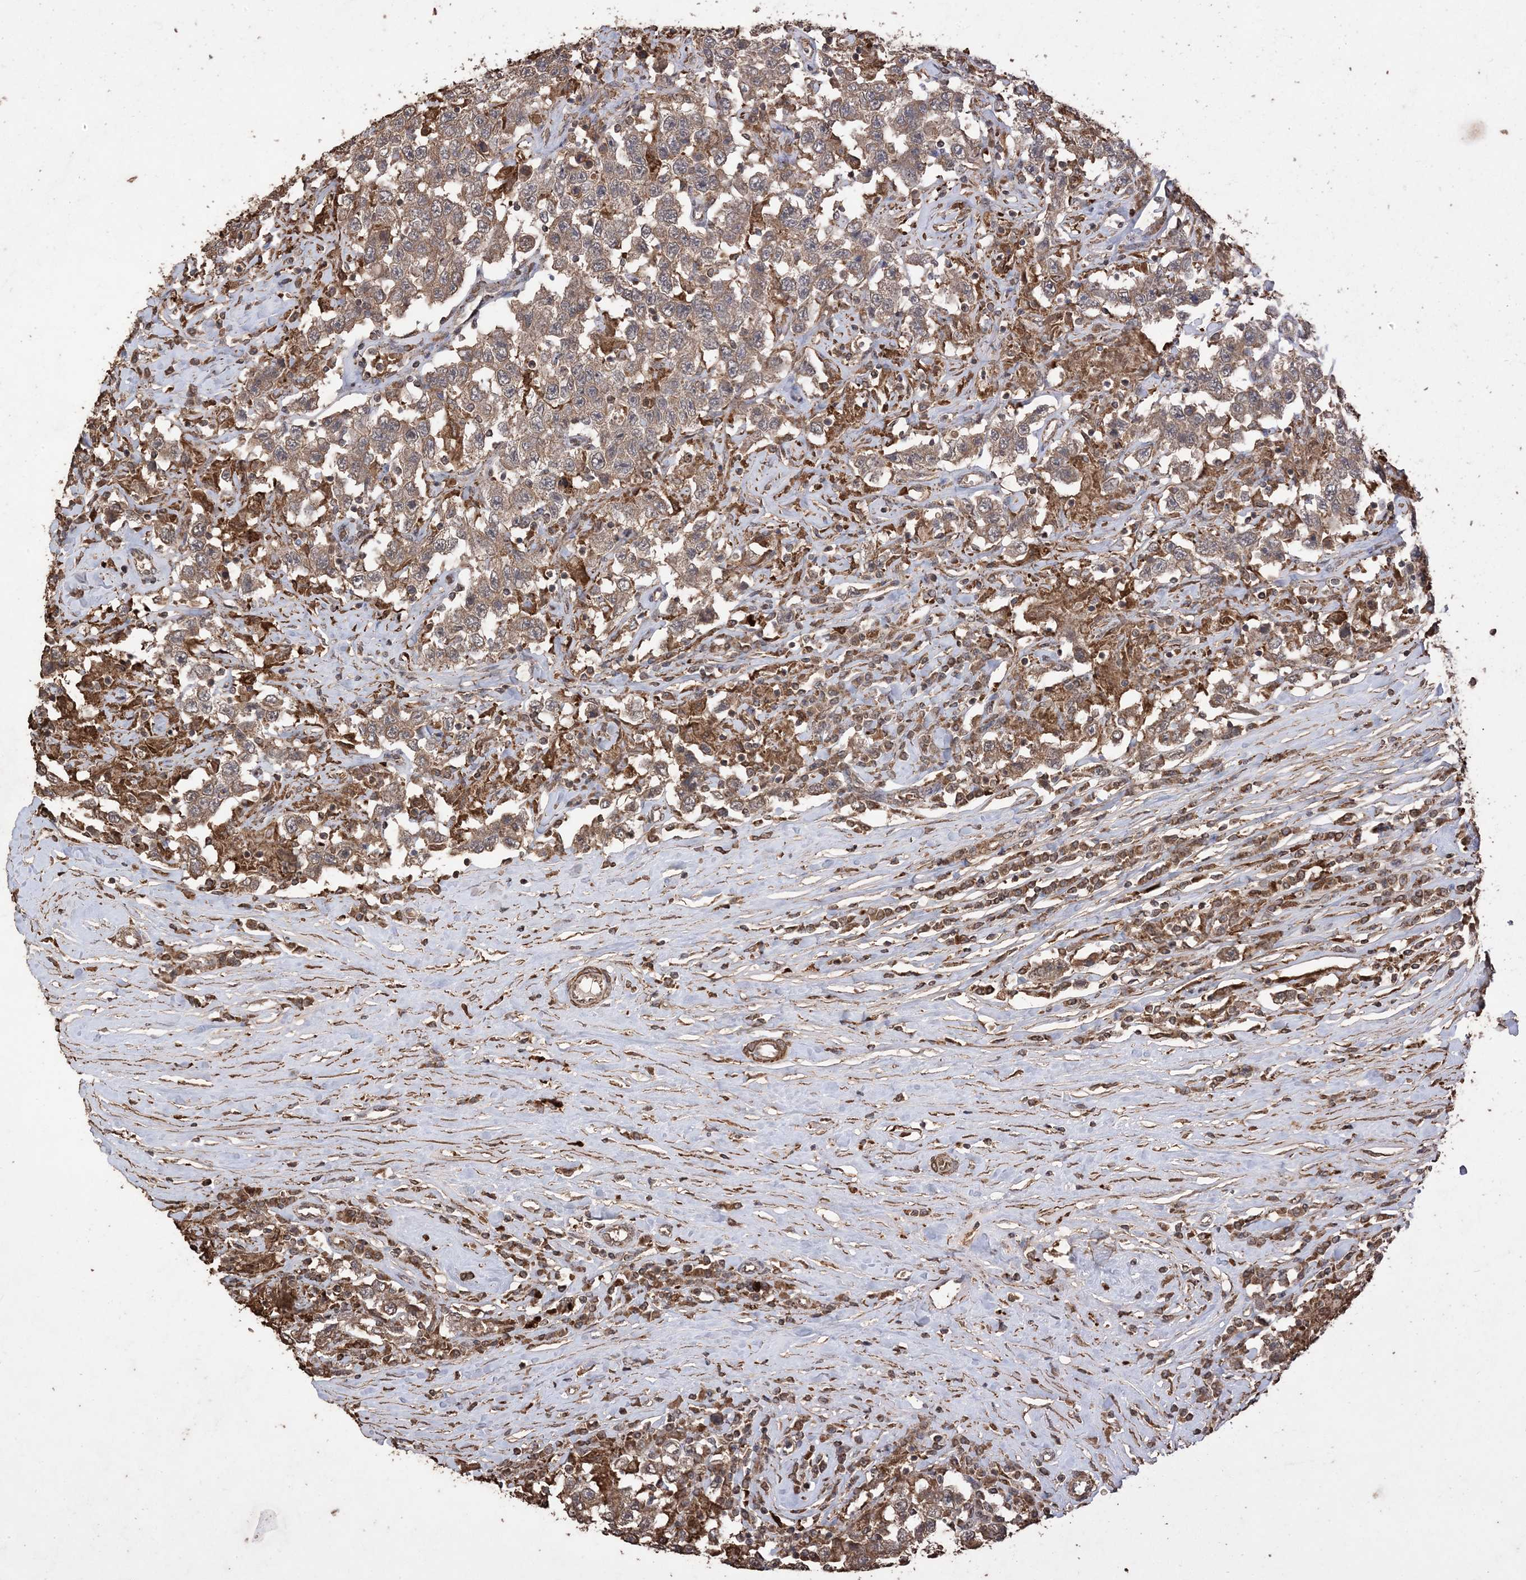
{"staining": {"intensity": "moderate", "quantity": ">75%", "location": "cytoplasmic/membranous"}, "tissue": "testis cancer", "cell_type": "Tumor cells", "image_type": "cancer", "snomed": [{"axis": "morphology", "description": "Seminoma, NOS"}, {"axis": "topography", "description": "Testis"}], "caption": "This is a histology image of immunohistochemistry (IHC) staining of testis cancer, which shows moderate expression in the cytoplasmic/membranous of tumor cells.", "gene": "HPS4", "patient": {"sex": "male", "age": 41}}